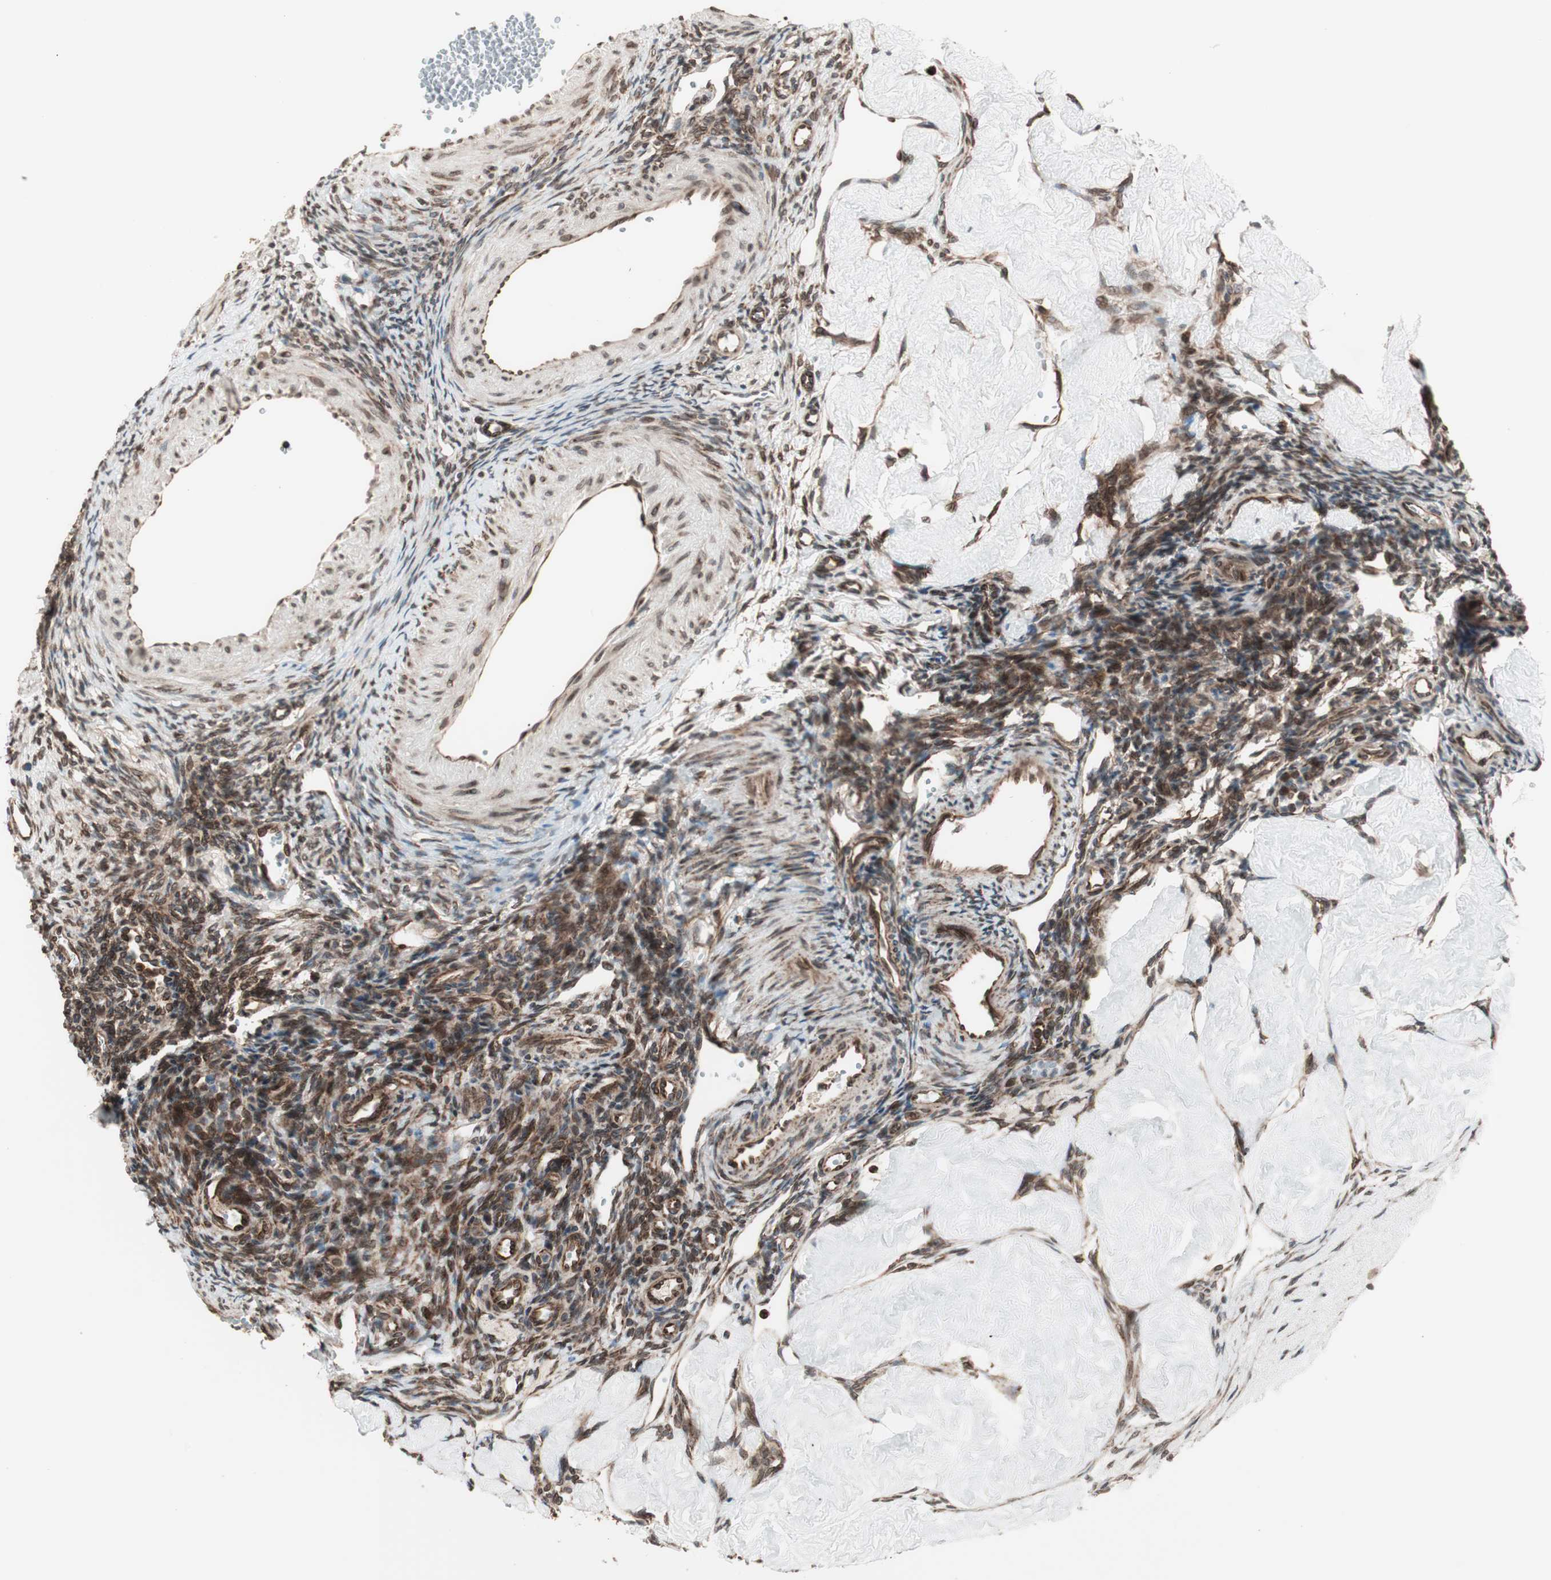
{"staining": {"intensity": "moderate", "quantity": ">75%", "location": "cytoplasmic/membranous,nuclear"}, "tissue": "ovary", "cell_type": "Ovarian stroma cells", "image_type": "normal", "snomed": [{"axis": "morphology", "description": "Normal tissue, NOS"}, {"axis": "topography", "description": "Ovary"}], "caption": "Moderate cytoplasmic/membranous,nuclear protein positivity is appreciated in approximately >75% of ovarian stroma cells in ovary.", "gene": "NUP62", "patient": {"sex": "female", "age": 33}}